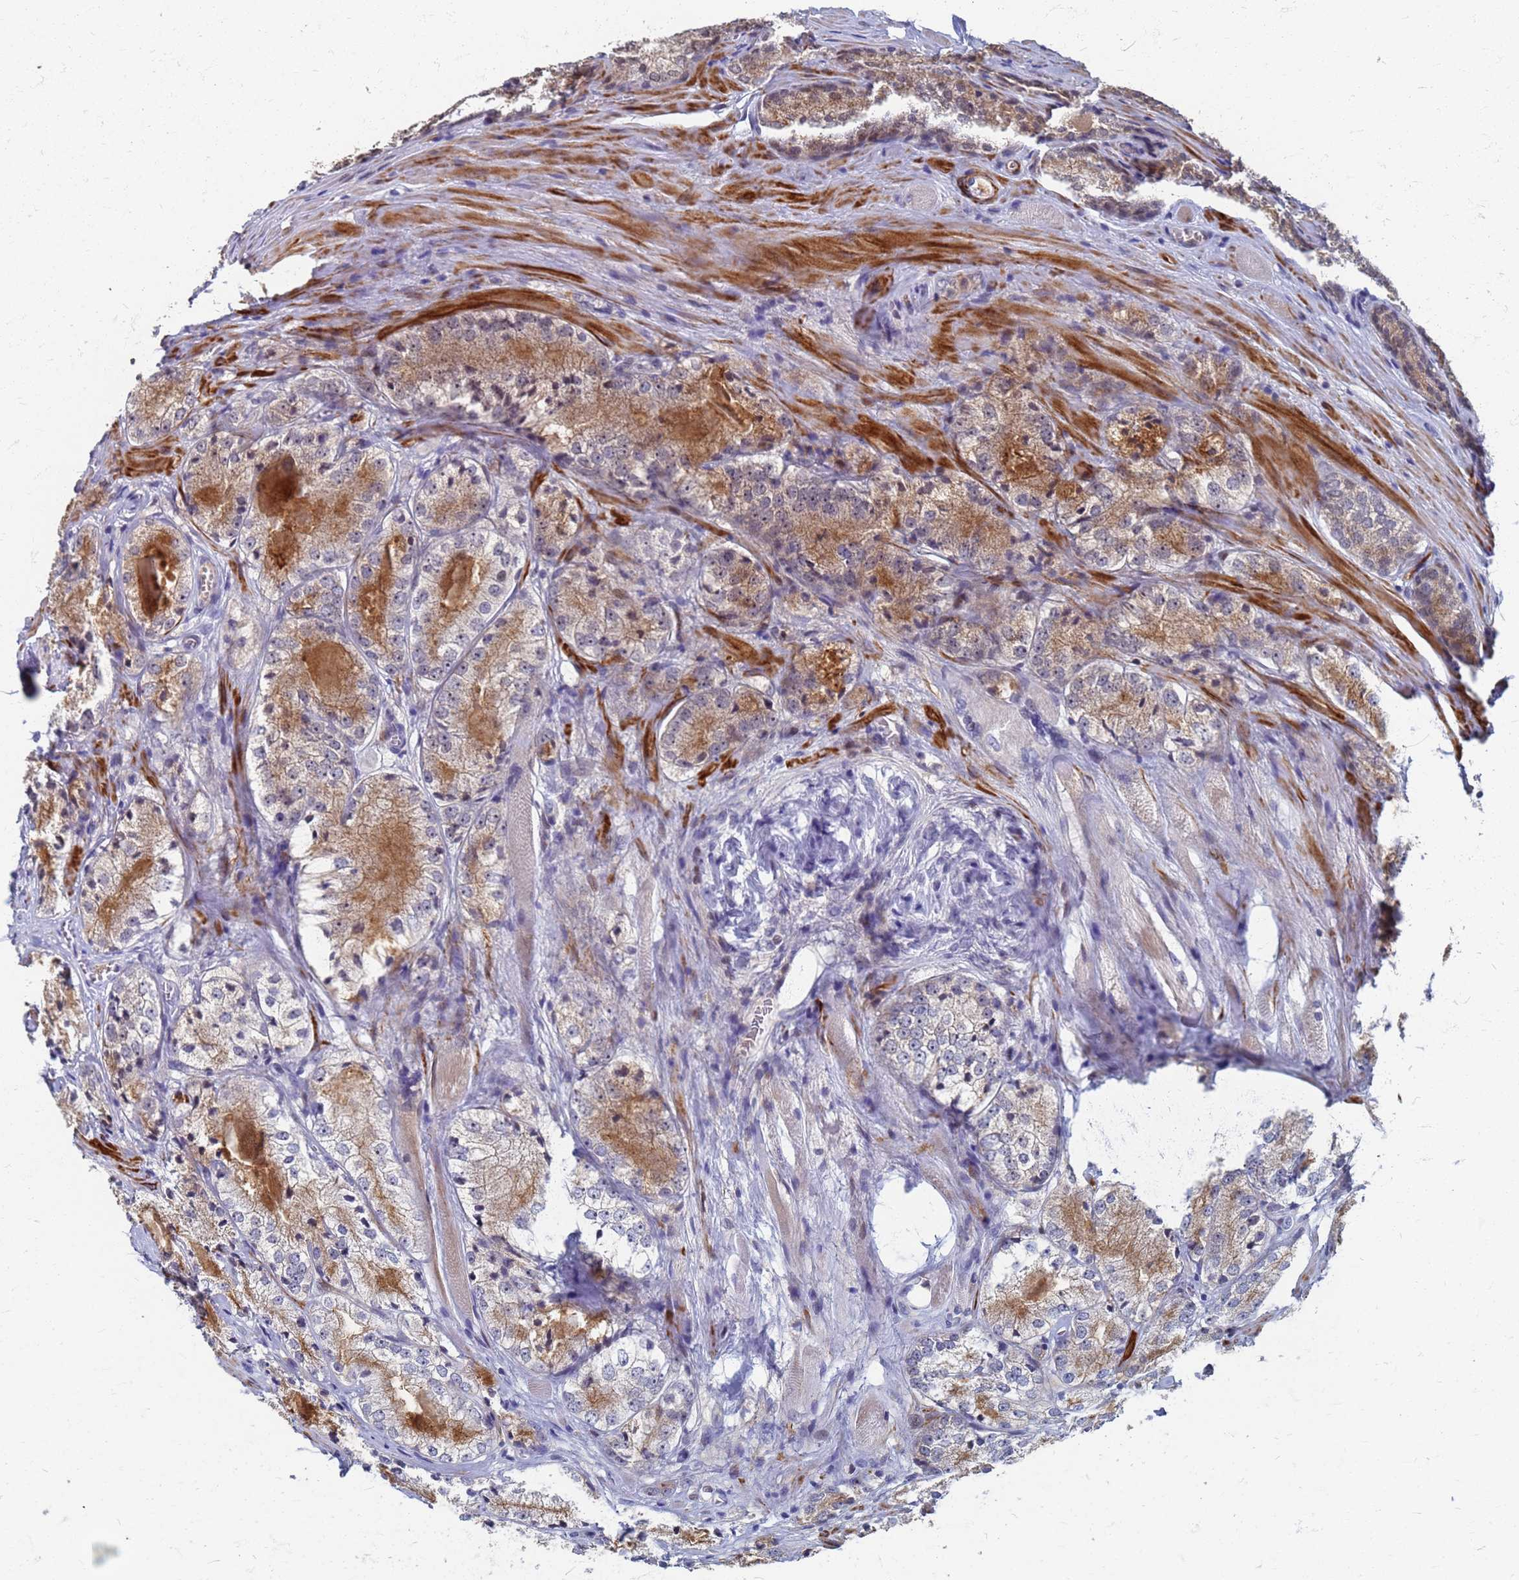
{"staining": {"intensity": "moderate", "quantity": "25%-75%", "location": "cytoplasmic/membranous"}, "tissue": "prostate cancer", "cell_type": "Tumor cells", "image_type": "cancer", "snomed": [{"axis": "morphology", "description": "Adenocarcinoma, Low grade"}, {"axis": "topography", "description": "Prostate"}], "caption": "Moderate cytoplasmic/membranous protein staining is present in about 25%-75% of tumor cells in prostate cancer (low-grade adenocarcinoma).", "gene": "ATPAF1", "patient": {"sex": "male", "age": 67}}